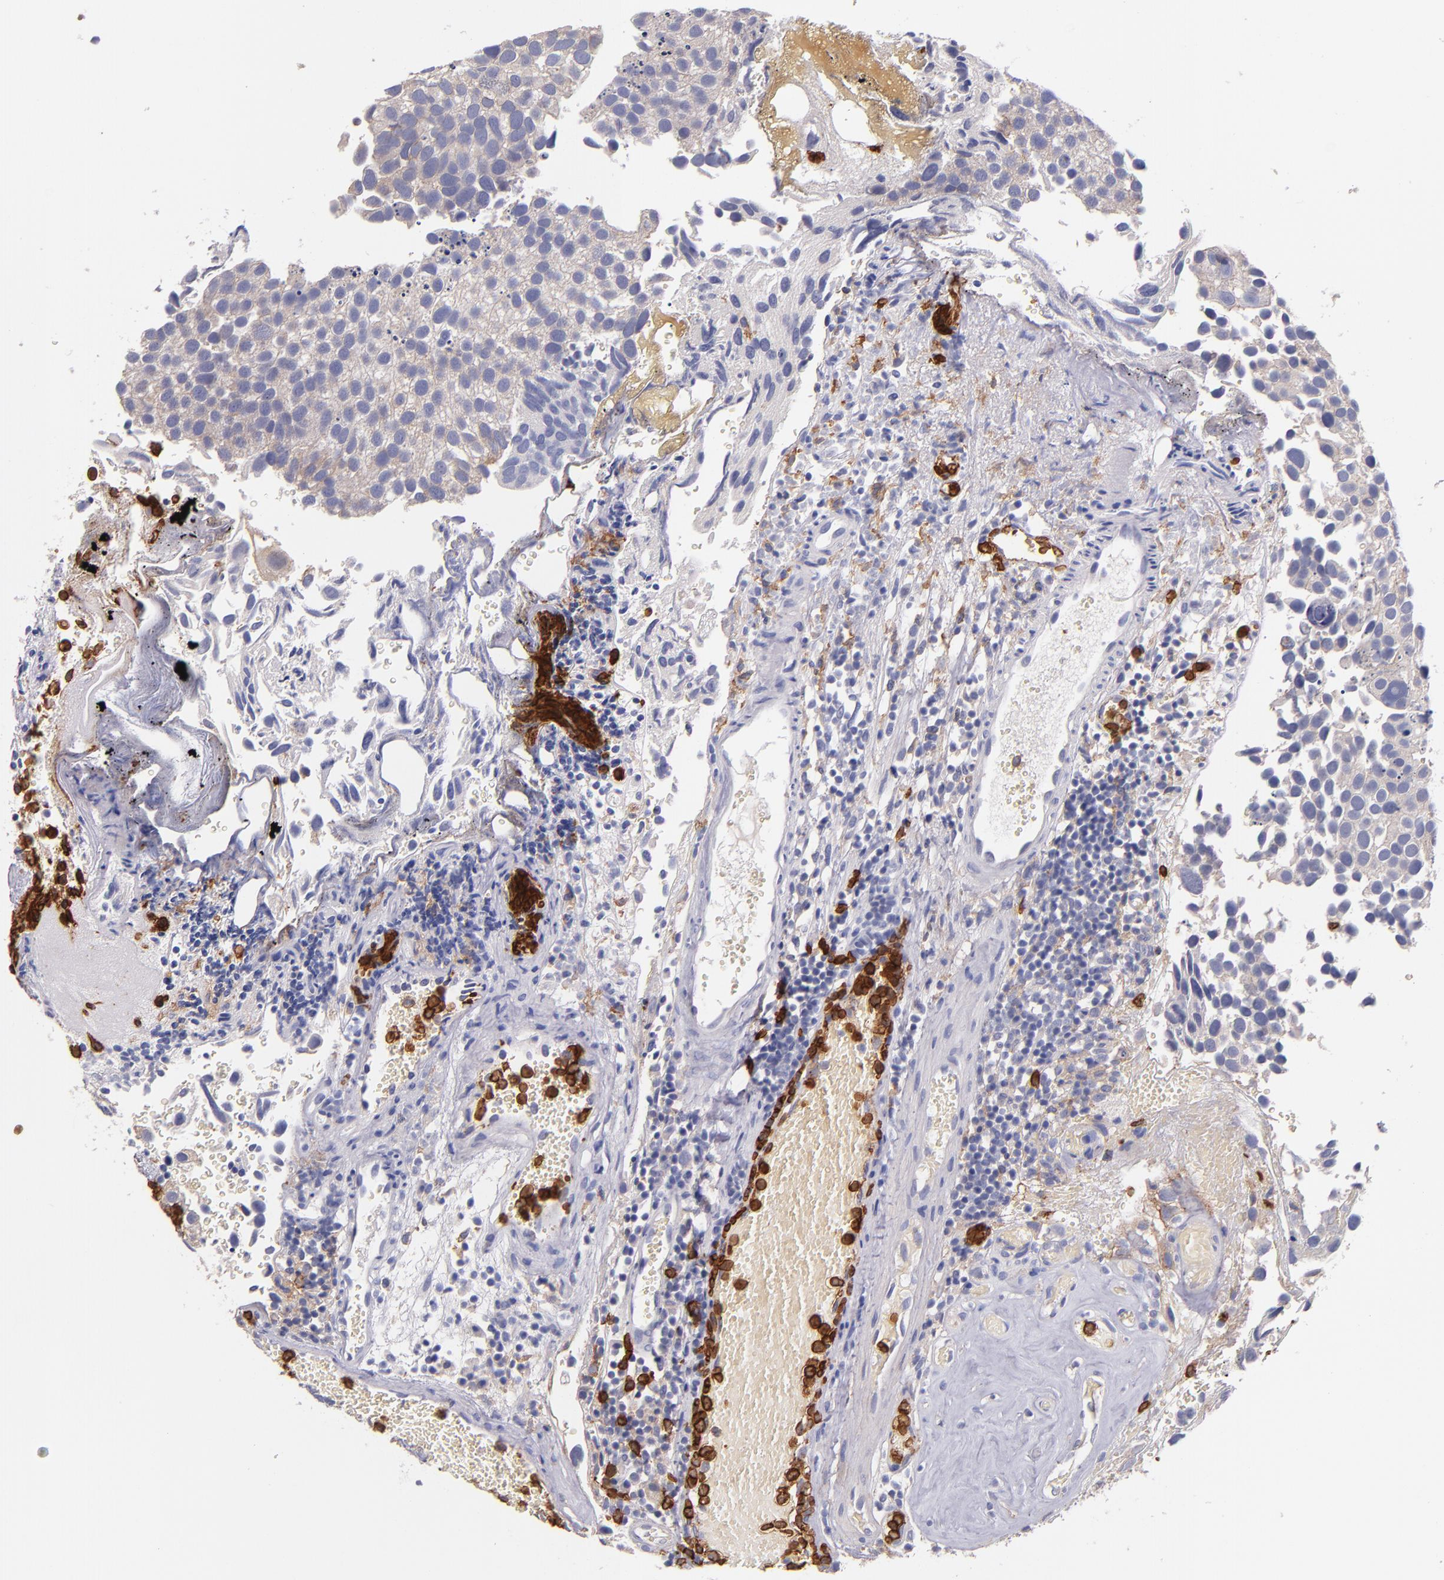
{"staining": {"intensity": "negative", "quantity": "none", "location": "none"}, "tissue": "urothelial cancer", "cell_type": "Tumor cells", "image_type": "cancer", "snomed": [{"axis": "morphology", "description": "Urothelial carcinoma, High grade"}, {"axis": "topography", "description": "Urinary bladder"}], "caption": "This histopathology image is of urothelial cancer stained with immunohistochemistry to label a protein in brown with the nuclei are counter-stained blue. There is no expression in tumor cells.", "gene": "C5AR1", "patient": {"sex": "male", "age": 72}}